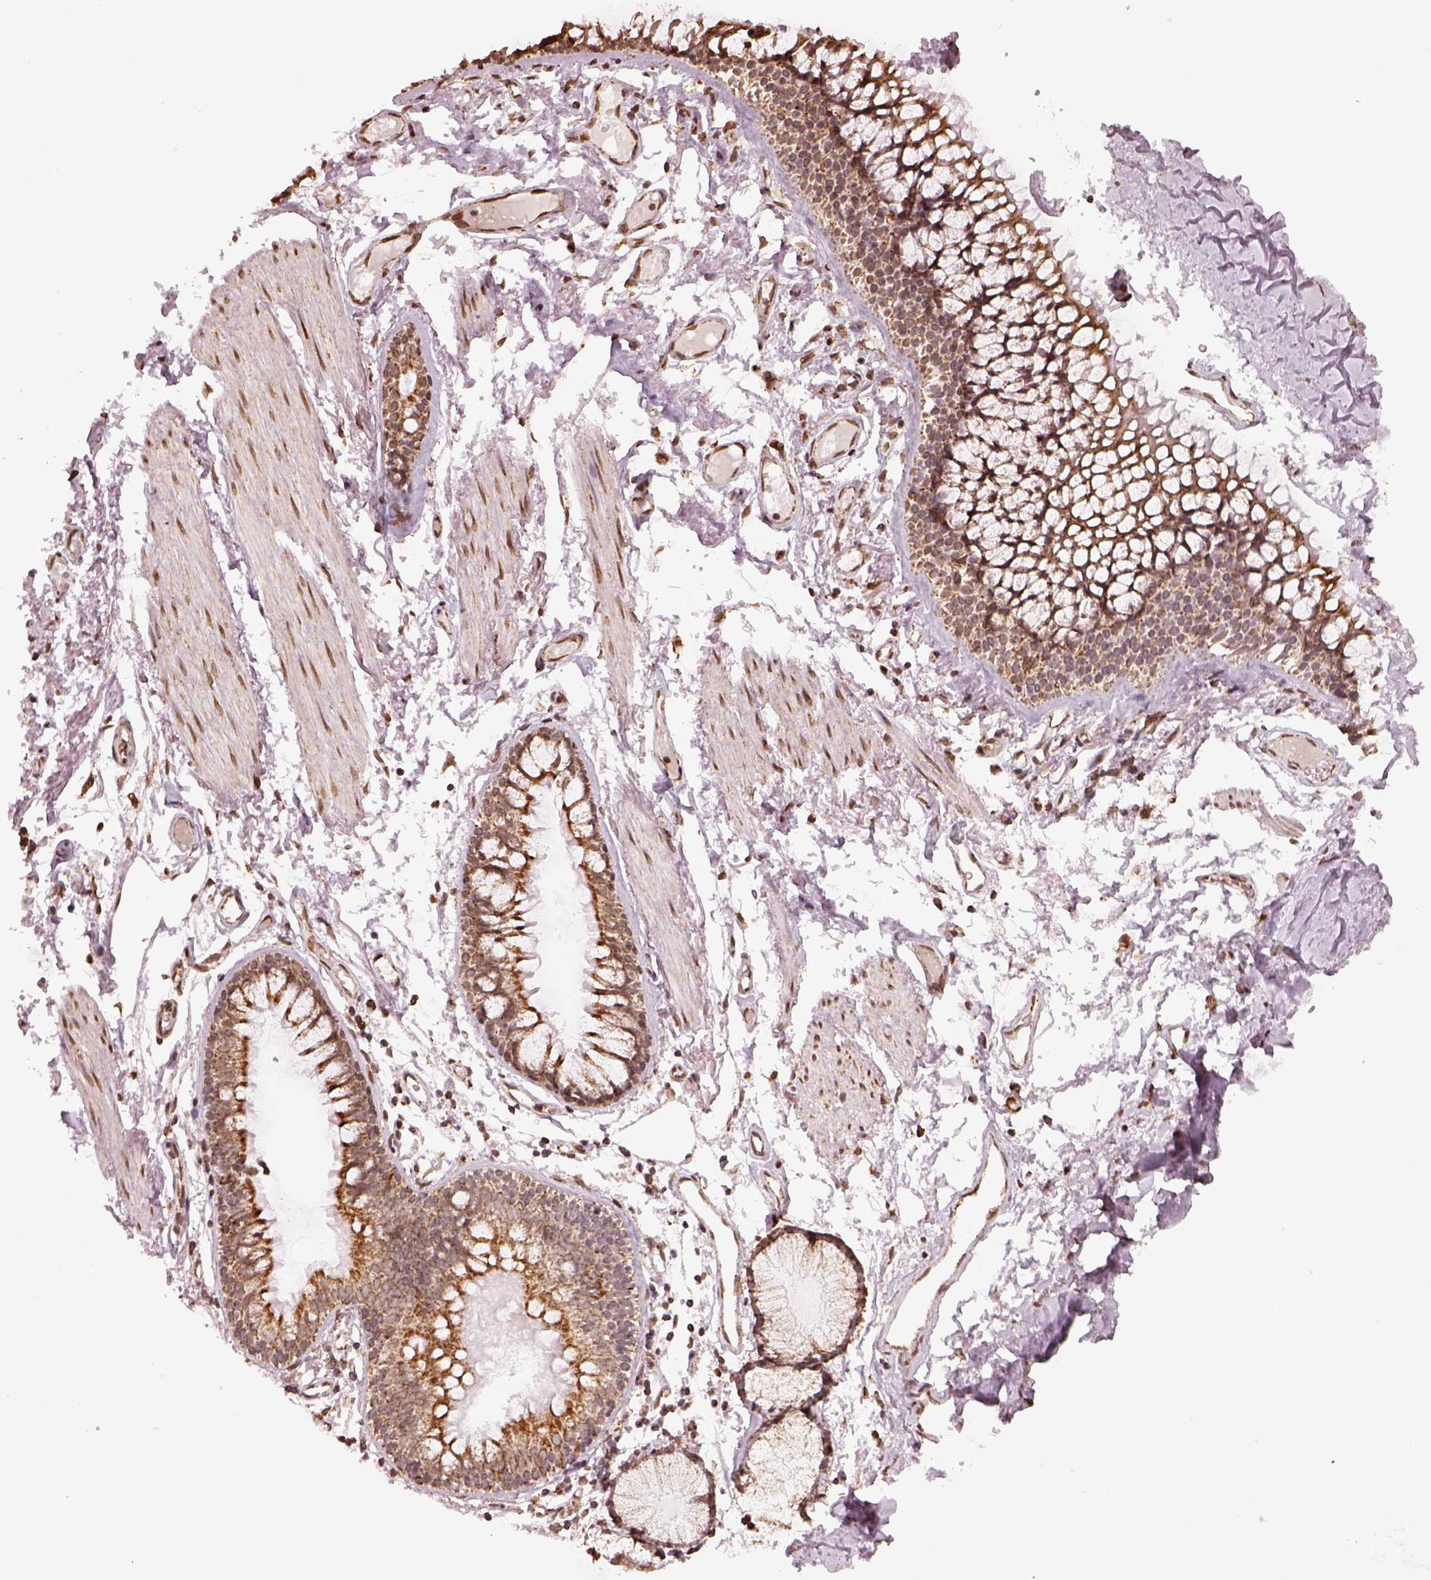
{"staining": {"intensity": "moderate", "quantity": "<25%", "location": "cytoplasmic/membranous"}, "tissue": "soft tissue", "cell_type": "Fibroblasts", "image_type": "normal", "snomed": [{"axis": "morphology", "description": "Normal tissue, NOS"}, {"axis": "topography", "description": "Cartilage tissue"}, {"axis": "topography", "description": "Bronchus"}], "caption": "High-magnification brightfield microscopy of unremarkable soft tissue stained with DAB (brown) and counterstained with hematoxylin (blue). fibroblasts exhibit moderate cytoplasmic/membranous positivity is seen in approximately<25% of cells. (Stains: DAB in brown, nuclei in blue, Microscopy: brightfield microscopy at high magnification).", "gene": "ACOT2", "patient": {"sex": "female", "age": 79}}